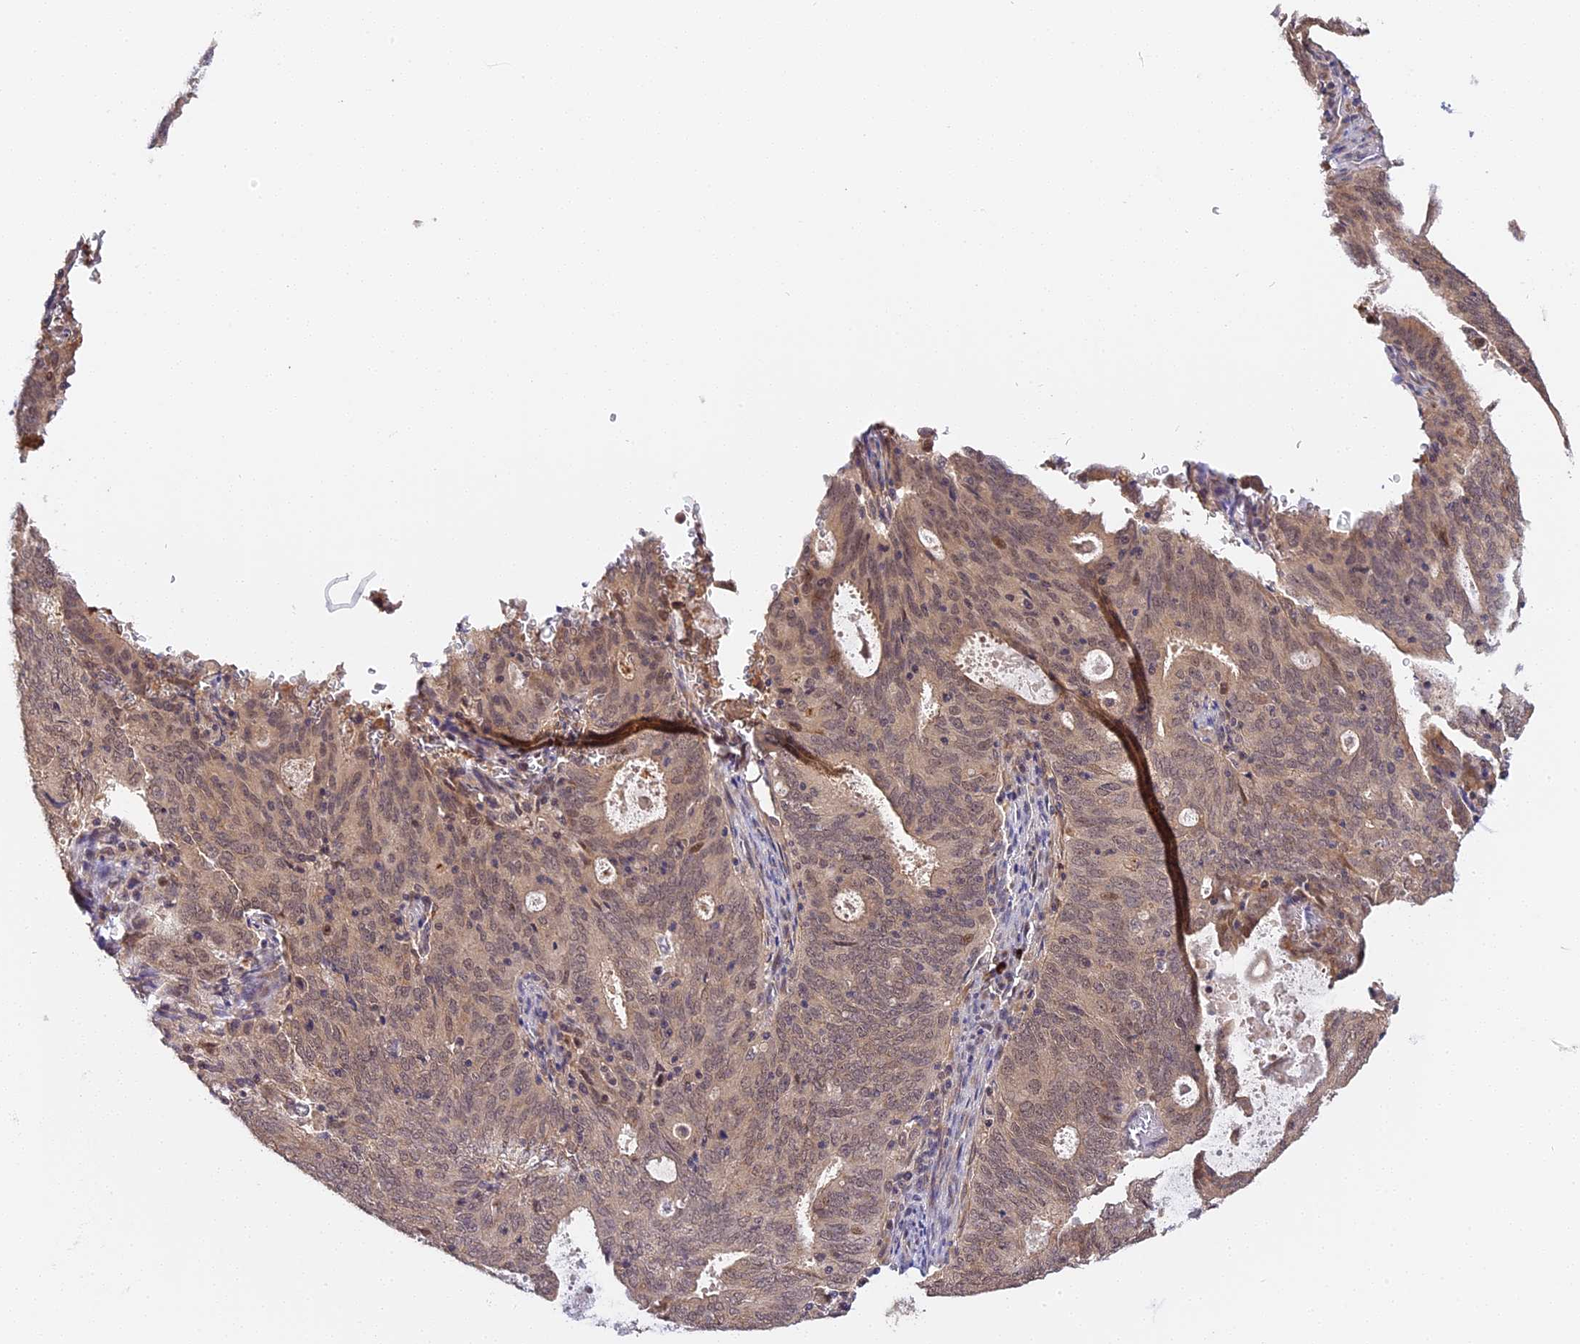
{"staining": {"intensity": "moderate", "quantity": "25%-75%", "location": "cytoplasmic/membranous,nuclear"}, "tissue": "cervical cancer", "cell_type": "Tumor cells", "image_type": "cancer", "snomed": [{"axis": "morphology", "description": "Adenocarcinoma, NOS"}, {"axis": "topography", "description": "Cervix"}], "caption": "Immunohistochemistry (IHC) micrograph of adenocarcinoma (cervical) stained for a protein (brown), which exhibits medium levels of moderate cytoplasmic/membranous and nuclear expression in approximately 25%-75% of tumor cells.", "gene": "IMPACT", "patient": {"sex": "female", "age": 44}}